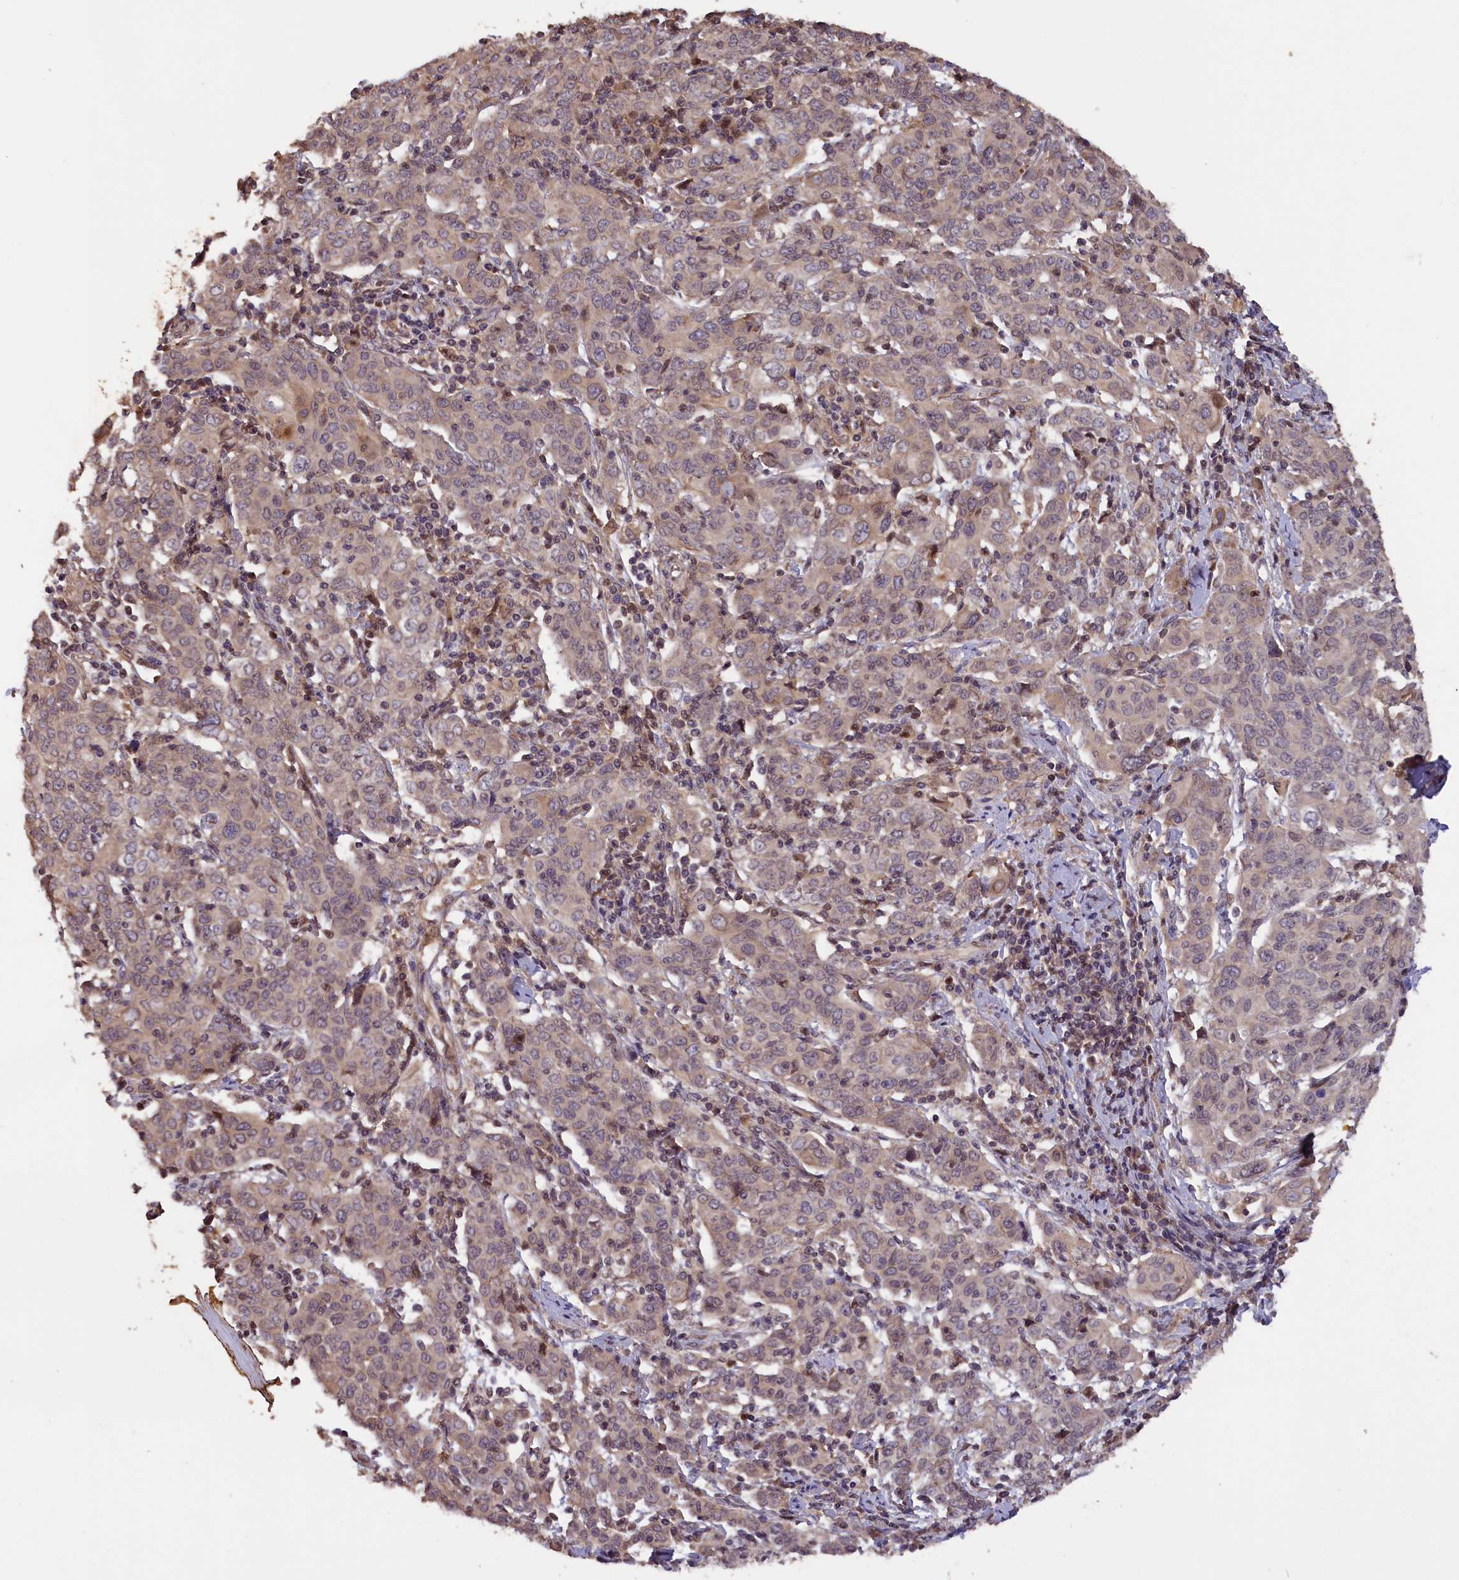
{"staining": {"intensity": "weak", "quantity": "25%-75%", "location": "cytoplasmic/membranous"}, "tissue": "cervical cancer", "cell_type": "Tumor cells", "image_type": "cancer", "snomed": [{"axis": "morphology", "description": "Squamous cell carcinoma, NOS"}, {"axis": "topography", "description": "Cervix"}], "caption": "Immunohistochemical staining of human cervical squamous cell carcinoma displays weak cytoplasmic/membranous protein positivity in about 25%-75% of tumor cells.", "gene": "DNAJB9", "patient": {"sex": "female", "age": 67}}